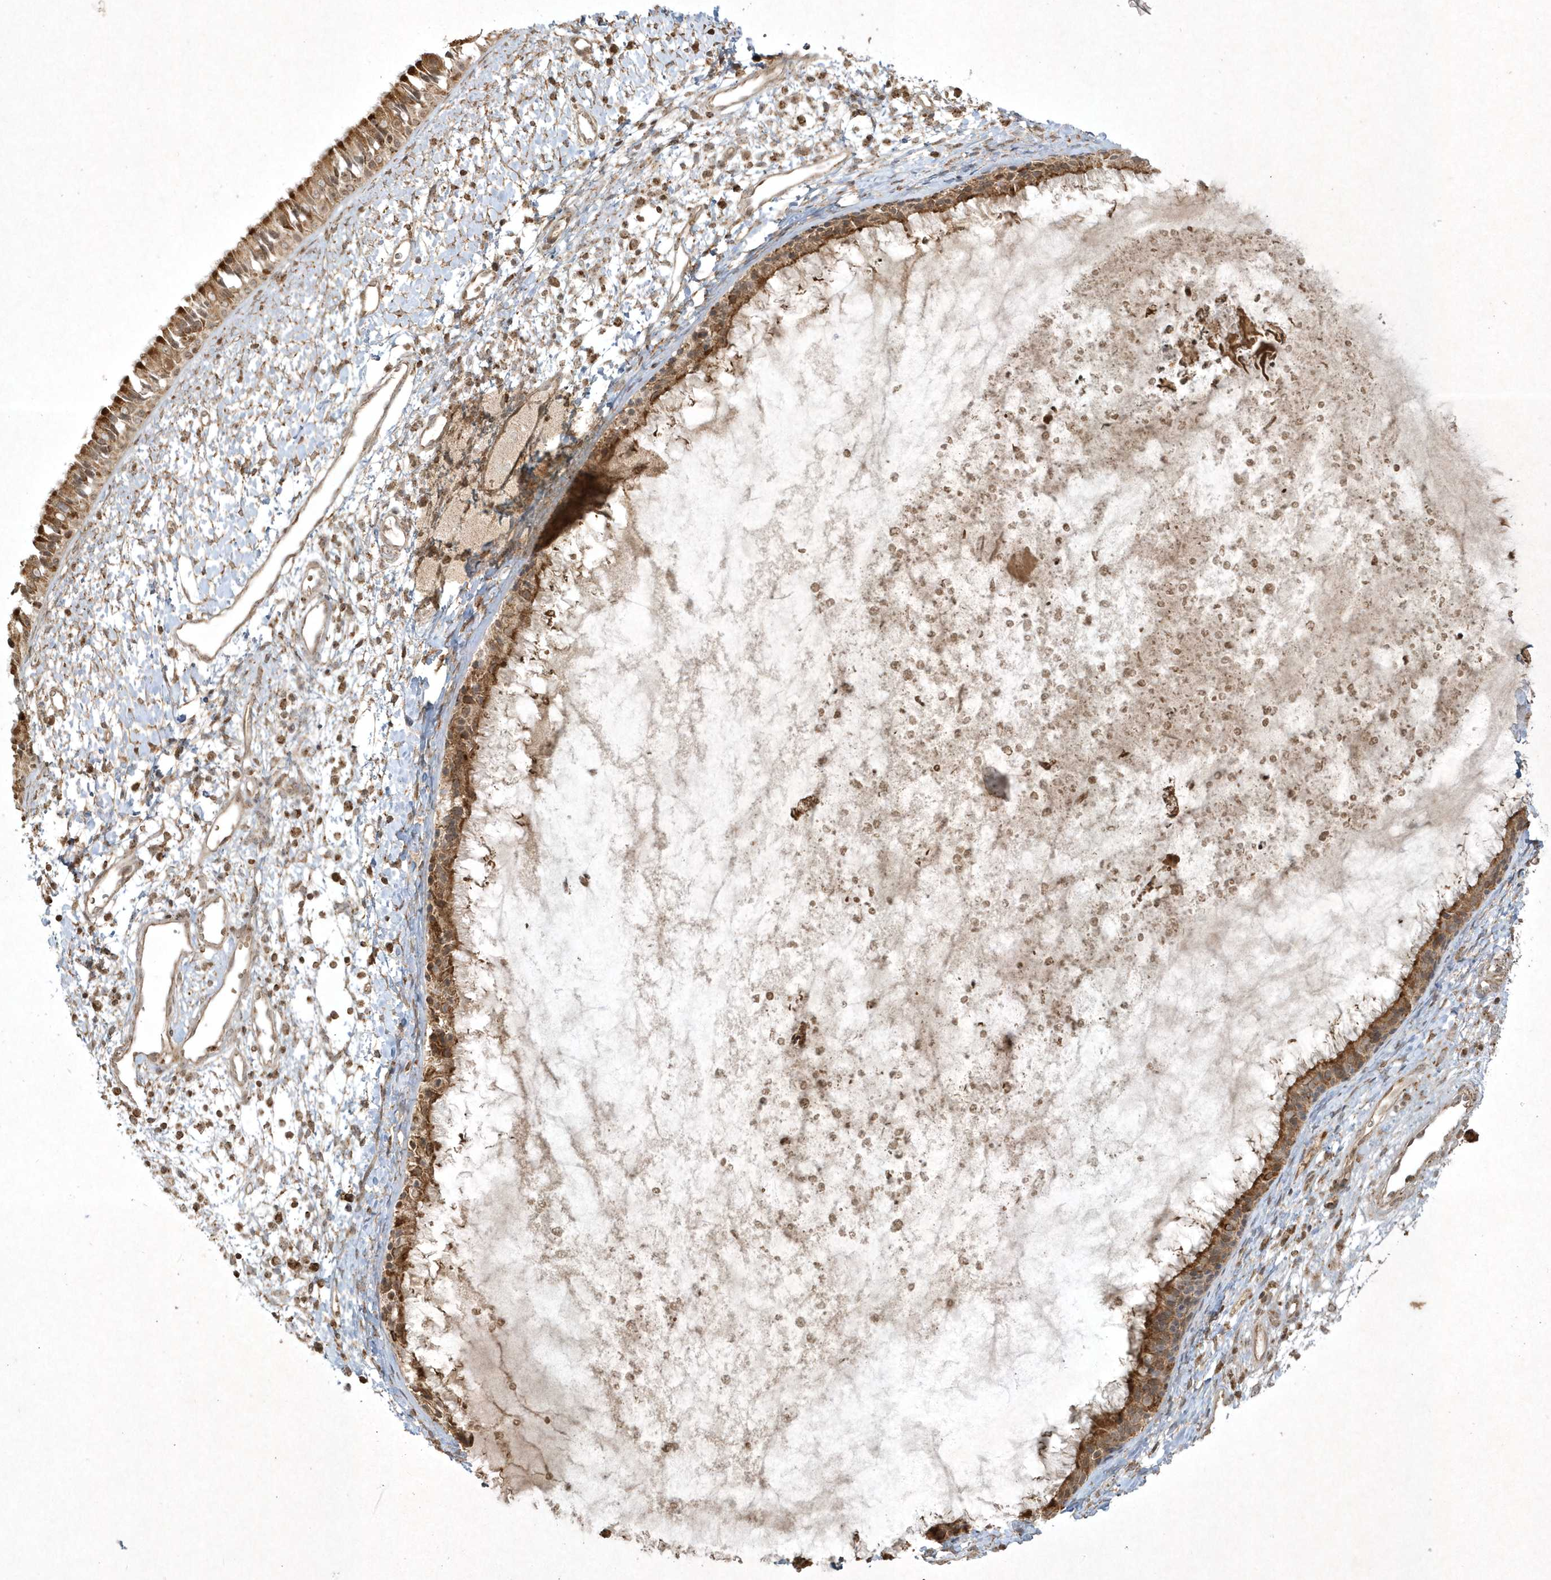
{"staining": {"intensity": "moderate", "quantity": ">75%", "location": "cytoplasmic/membranous"}, "tissue": "nasopharynx", "cell_type": "Respiratory epithelial cells", "image_type": "normal", "snomed": [{"axis": "morphology", "description": "Normal tissue, NOS"}, {"axis": "topography", "description": "Nasopharynx"}], "caption": "This micrograph demonstrates immunohistochemistry (IHC) staining of normal human nasopharynx, with medium moderate cytoplasmic/membranous staining in approximately >75% of respiratory epithelial cells.", "gene": "PLTP", "patient": {"sex": "male", "age": 22}}